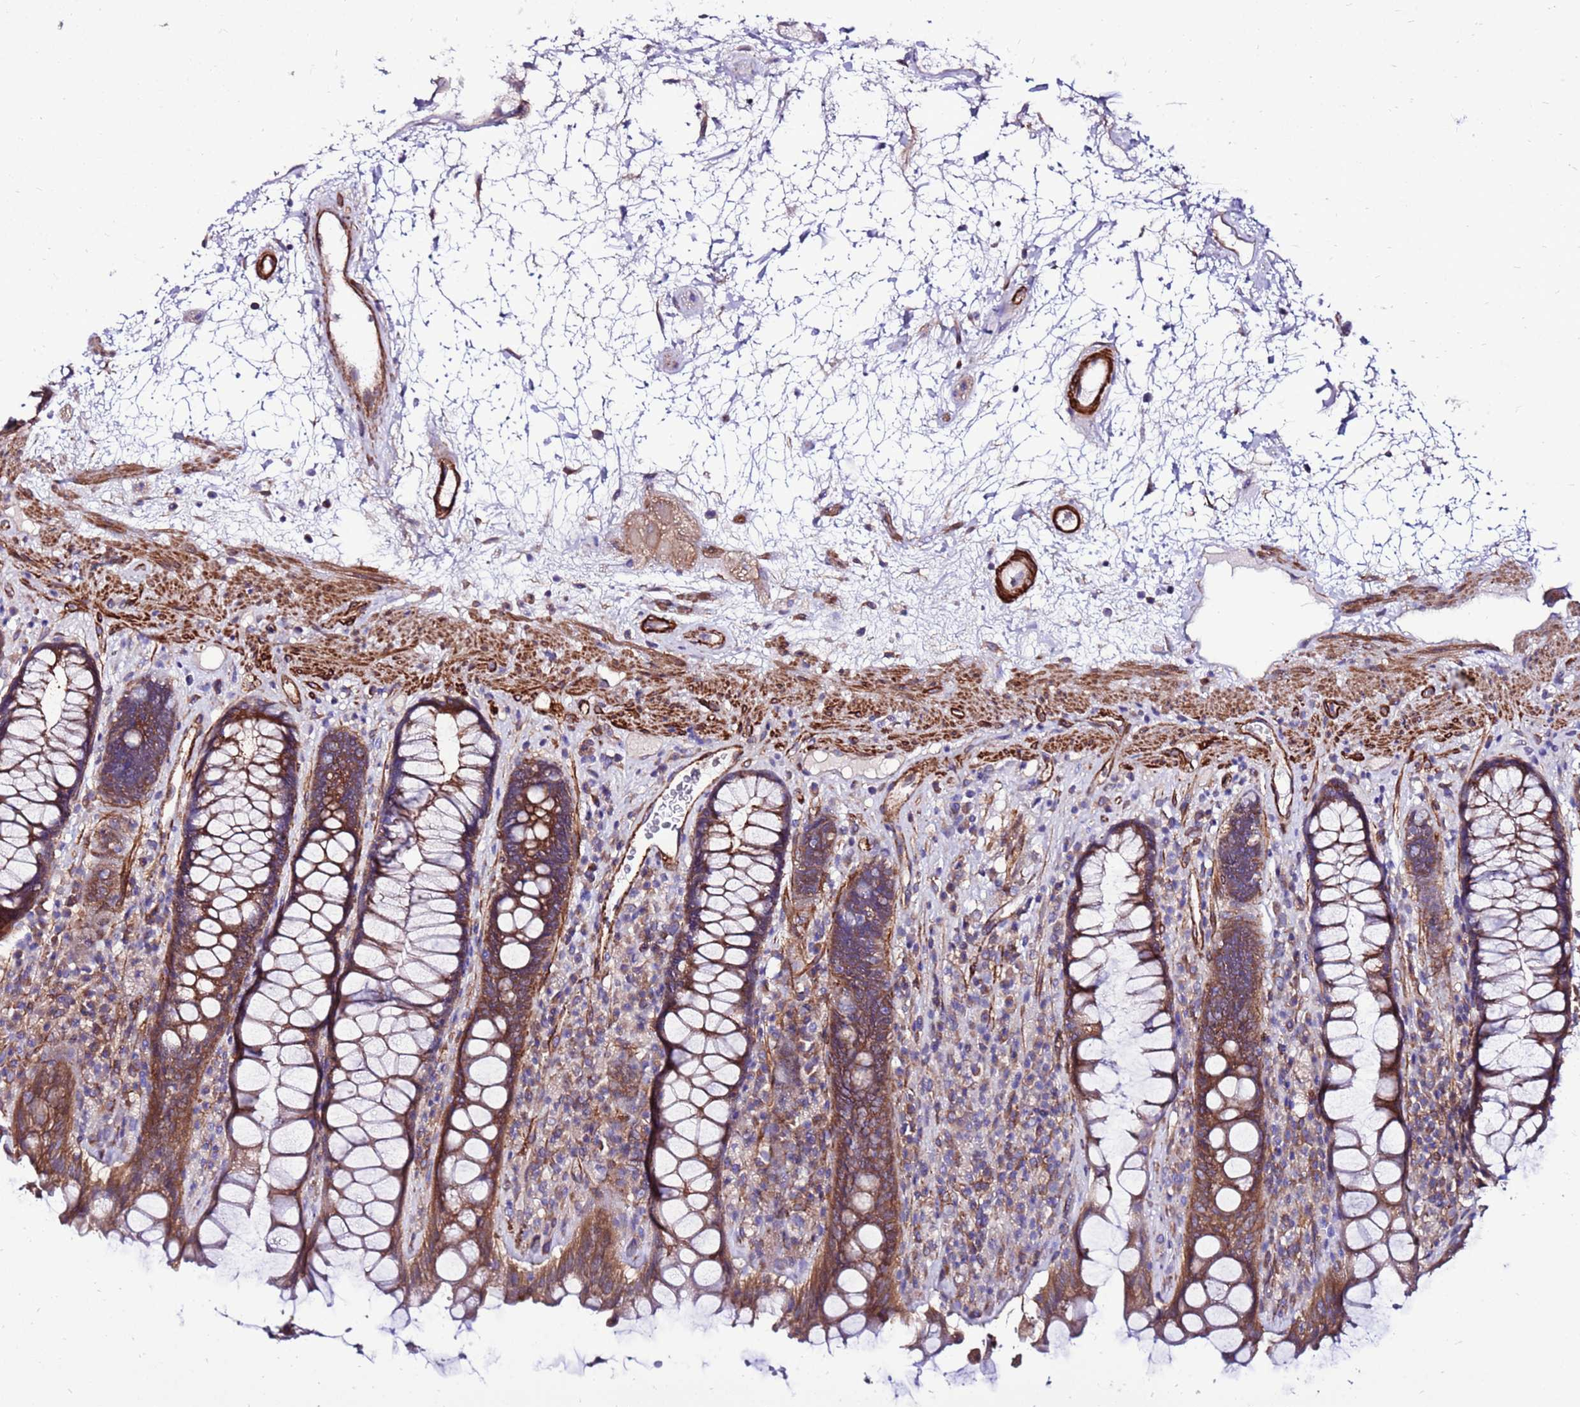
{"staining": {"intensity": "moderate", "quantity": ">75%", "location": "cytoplasmic/membranous"}, "tissue": "rectum", "cell_type": "Glandular cells", "image_type": "normal", "snomed": [{"axis": "morphology", "description": "Normal tissue, NOS"}, {"axis": "topography", "description": "Rectum"}], "caption": "A micrograph of human rectum stained for a protein shows moderate cytoplasmic/membranous brown staining in glandular cells. (IHC, brightfield microscopy, high magnification).", "gene": "EI24", "patient": {"sex": "male", "age": 64}}